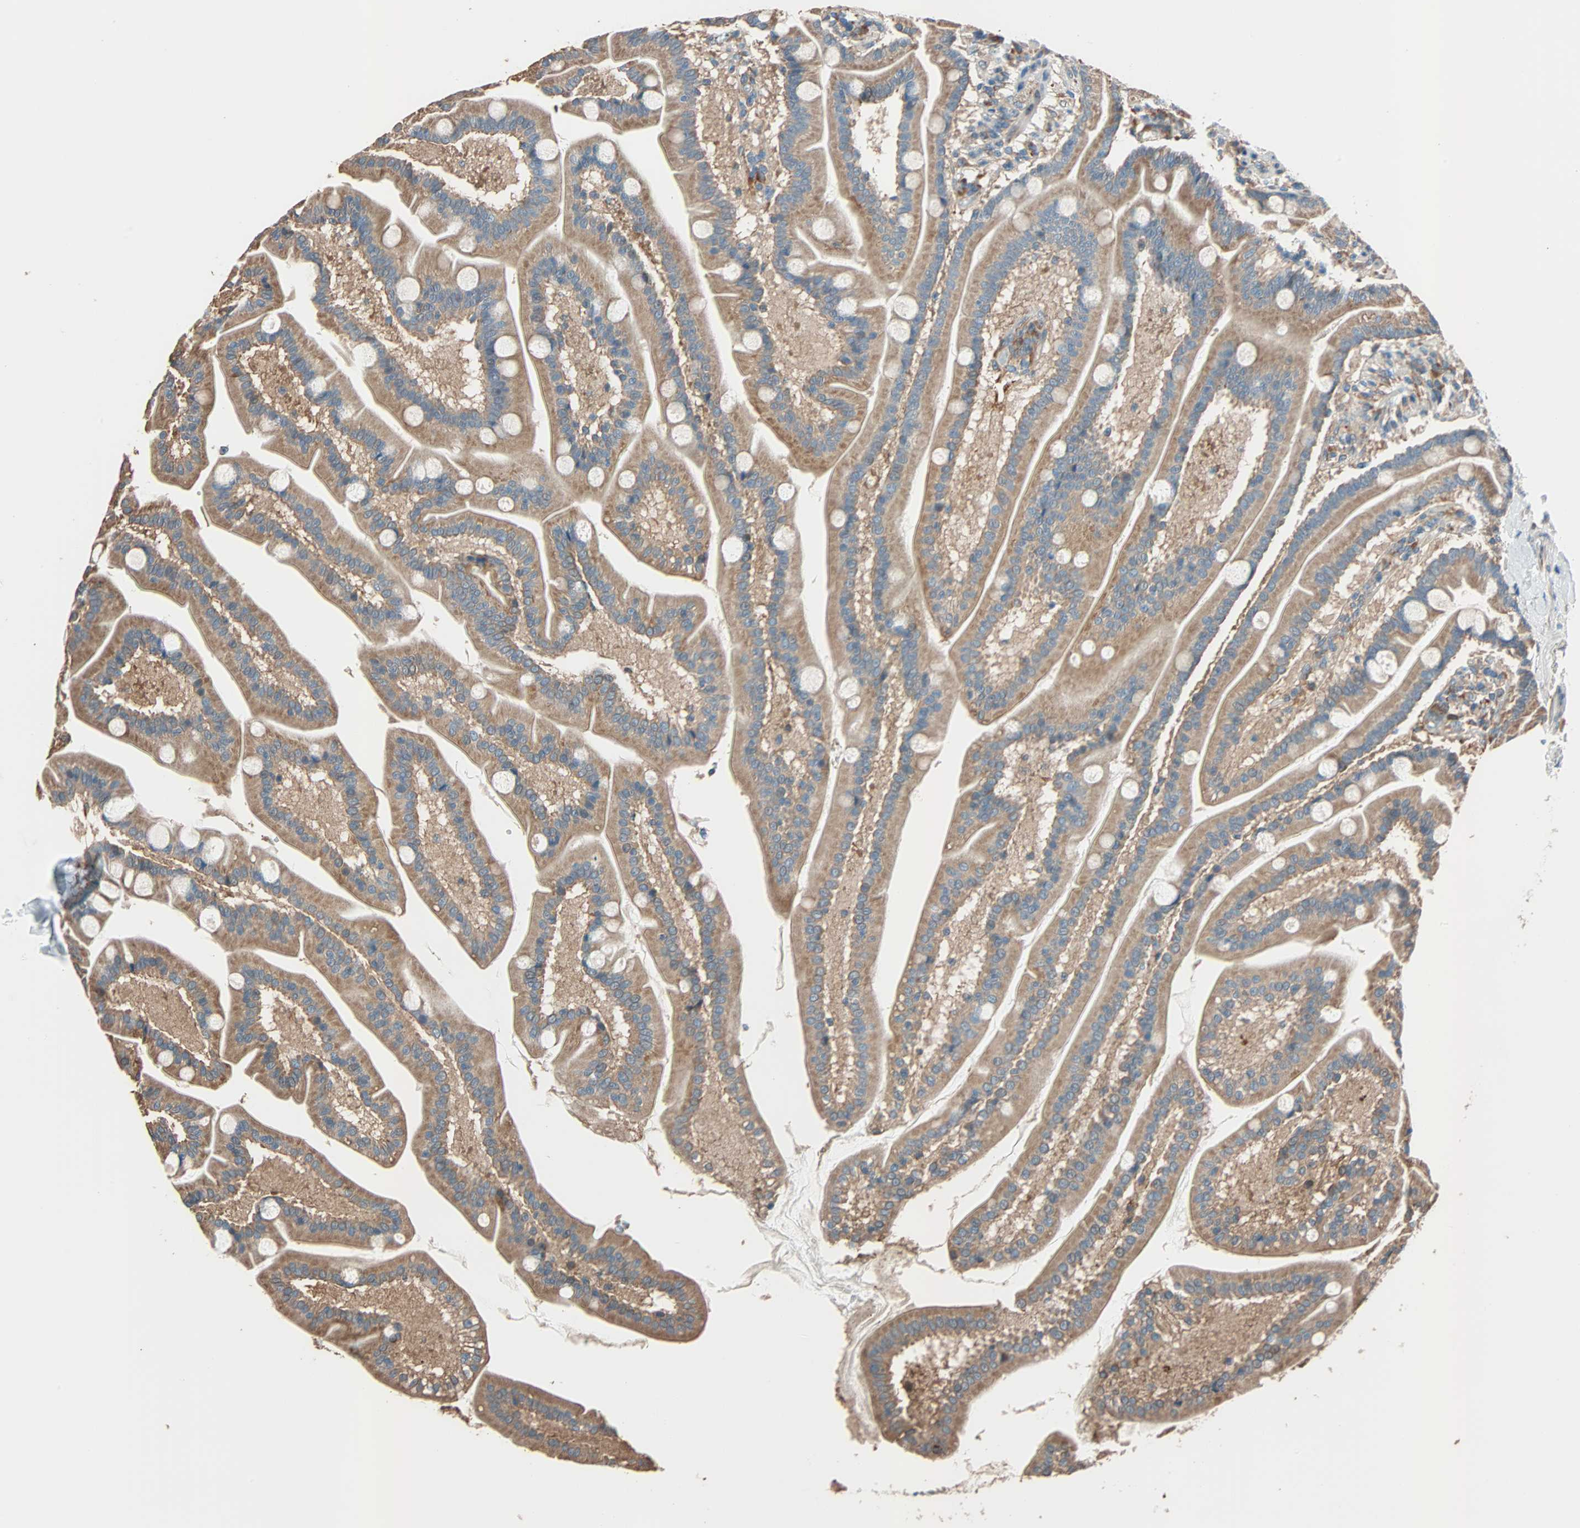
{"staining": {"intensity": "moderate", "quantity": ">75%", "location": "cytoplasmic/membranous"}, "tissue": "duodenum", "cell_type": "Glandular cells", "image_type": "normal", "snomed": [{"axis": "morphology", "description": "Normal tissue, NOS"}, {"axis": "topography", "description": "Duodenum"}], "caption": "A brown stain shows moderate cytoplasmic/membranous positivity of a protein in glandular cells of normal duodenum.", "gene": "PHYH", "patient": {"sex": "female", "age": 64}}